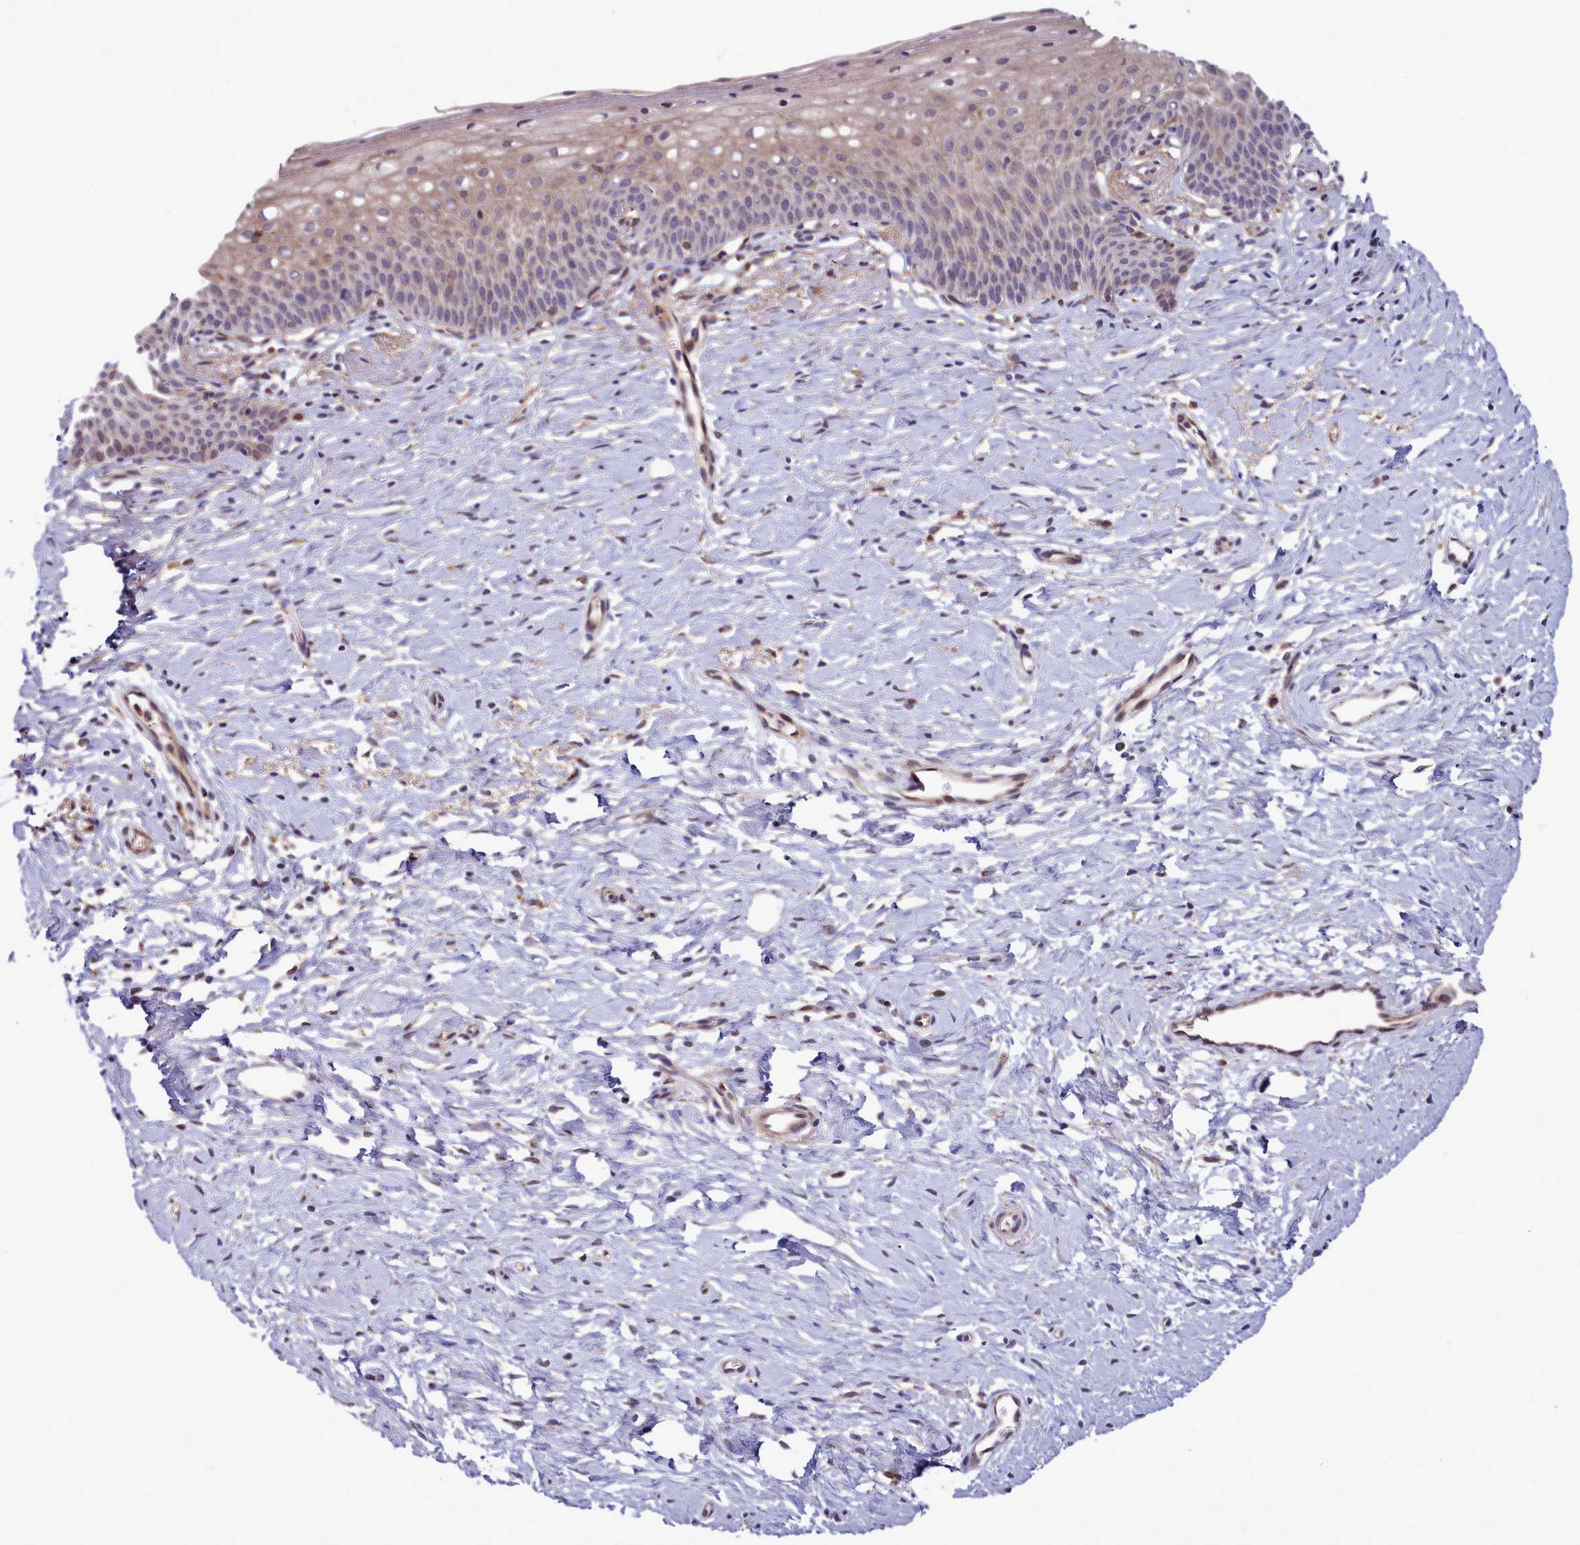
{"staining": {"intensity": "moderate", "quantity": "25%-75%", "location": "cytoplasmic/membranous"}, "tissue": "cervix", "cell_type": "Glandular cells", "image_type": "normal", "snomed": [{"axis": "morphology", "description": "Normal tissue, NOS"}, {"axis": "topography", "description": "Cervix"}], "caption": "Unremarkable cervix shows moderate cytoplasmic/membranous expression in about 25%-75% of glandular cells (Brightfield microscopy of DAB IHC at high magnification)..", "gene": "RAPGEF4", "patient": {"sex": "female", "age": 36}}